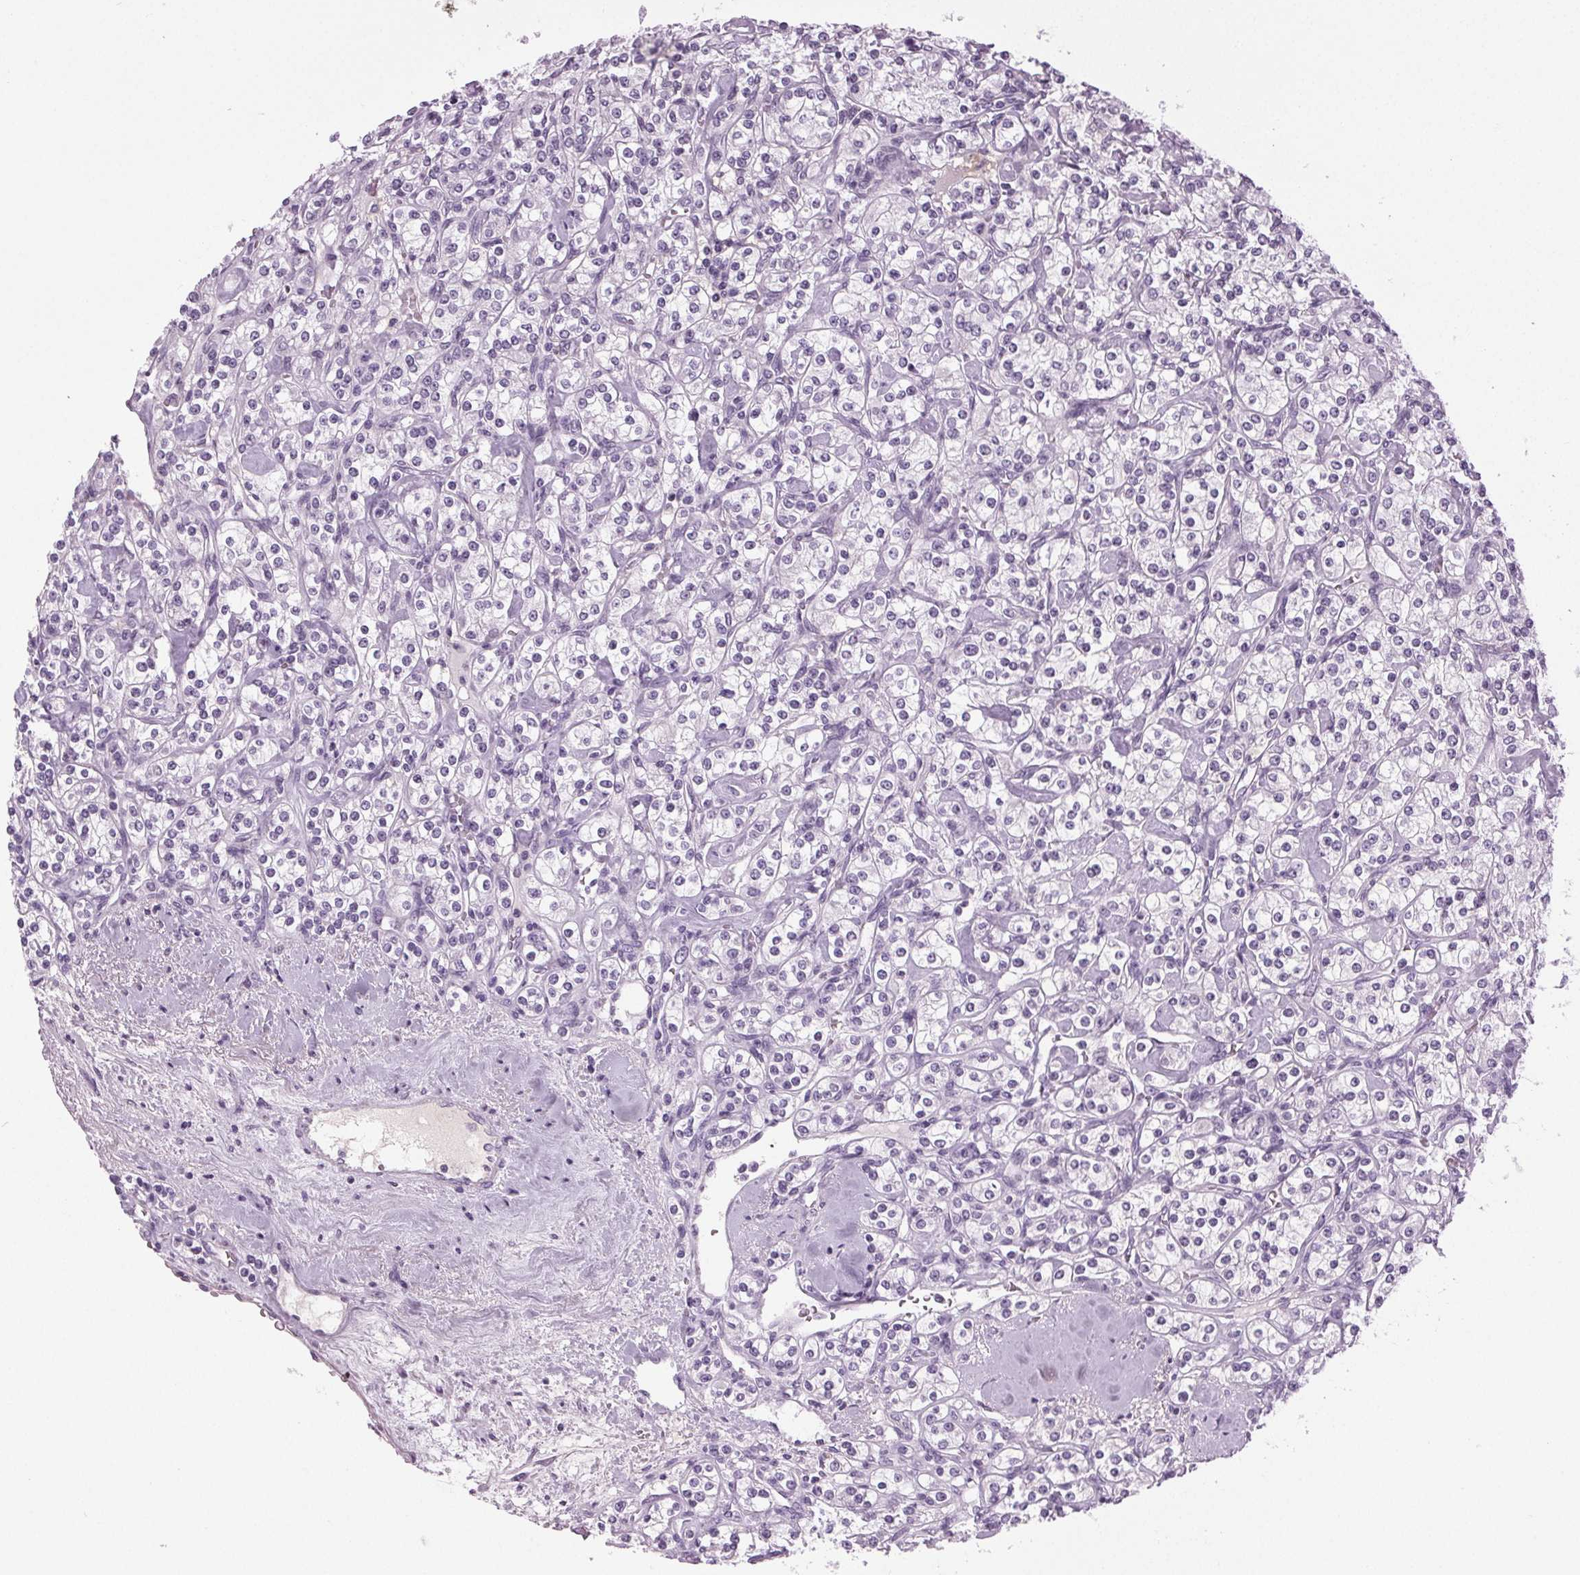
{"staining": {"intensity": "negative", "quantity": "none", "location": "none"}, "tissue": "renal cancer", "cell_type": "Tumor cells", "image_type": "cancer", "snomed": [{"axis": "morphology", "description": "Adenocarcinoma, NOS"}, {"axis": "topography", "description": "Kidney"}], "caption": "An image of human renal cancer (adenocarcinoma) is negative for staining in tumor cells.", "gene": "DNAH12", "patient": {"sex": "male", "age": 77}}